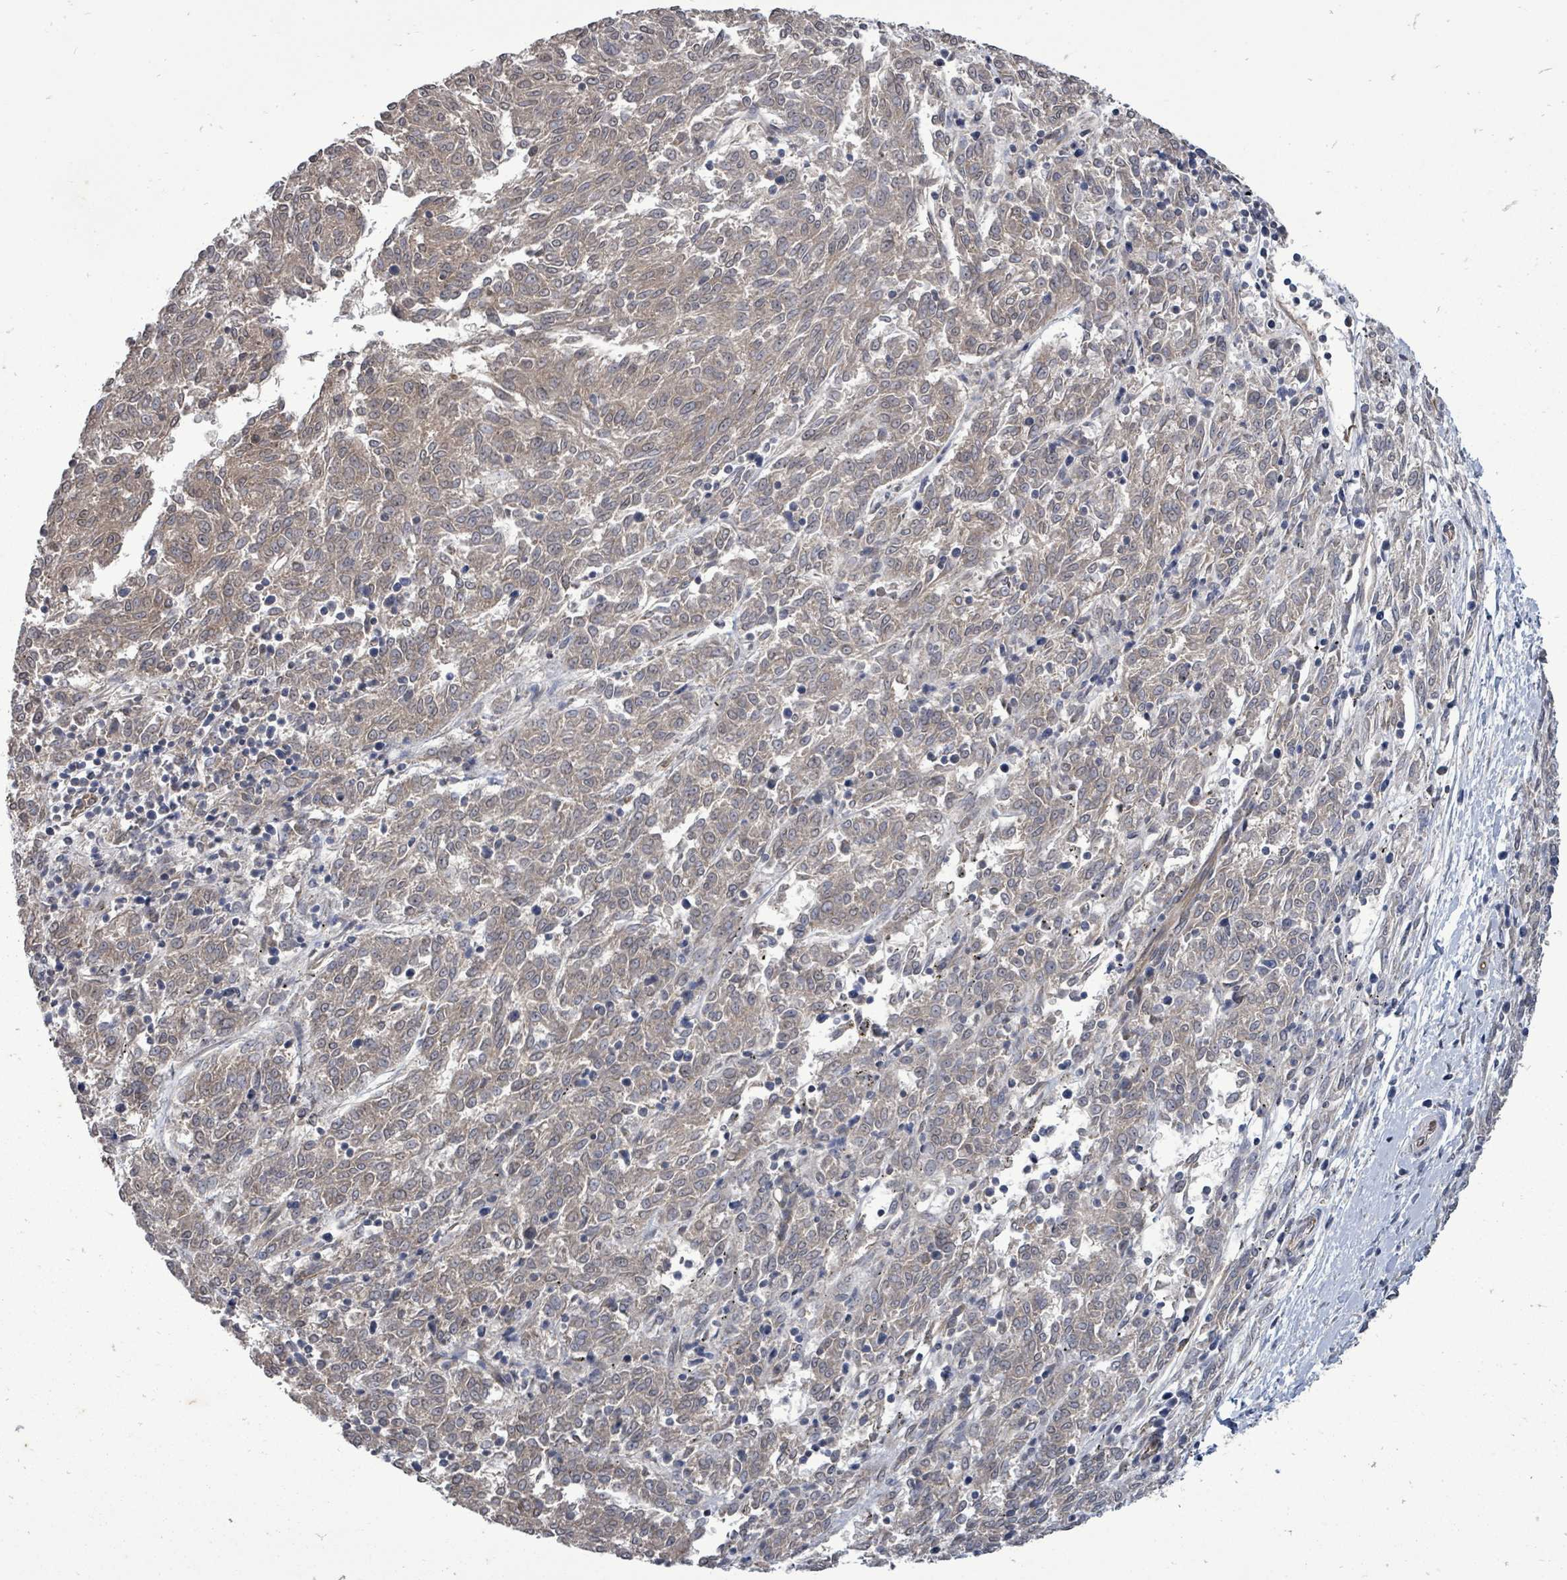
{"staining": {"intensity": "moderate", "quantity": "25%-75%", "location": "cytoplasmic/membranous"}, "tissue": "melanoma", "cell_type": "Tumor cells", "image_type": "cancer", "snomed": [{"axis": "morphology", "description": "Malignant melanoma, NOS"}, {"axis": "topography", "description": "Skin"}], "caption": "Melanoma stained with a brown dye shows moderate cytoplasmic/membranous positive staining in about 25%-75% of tumor cells.", "gene": "RALGAPB", "patient": {"sex": "female", "age": 72}}